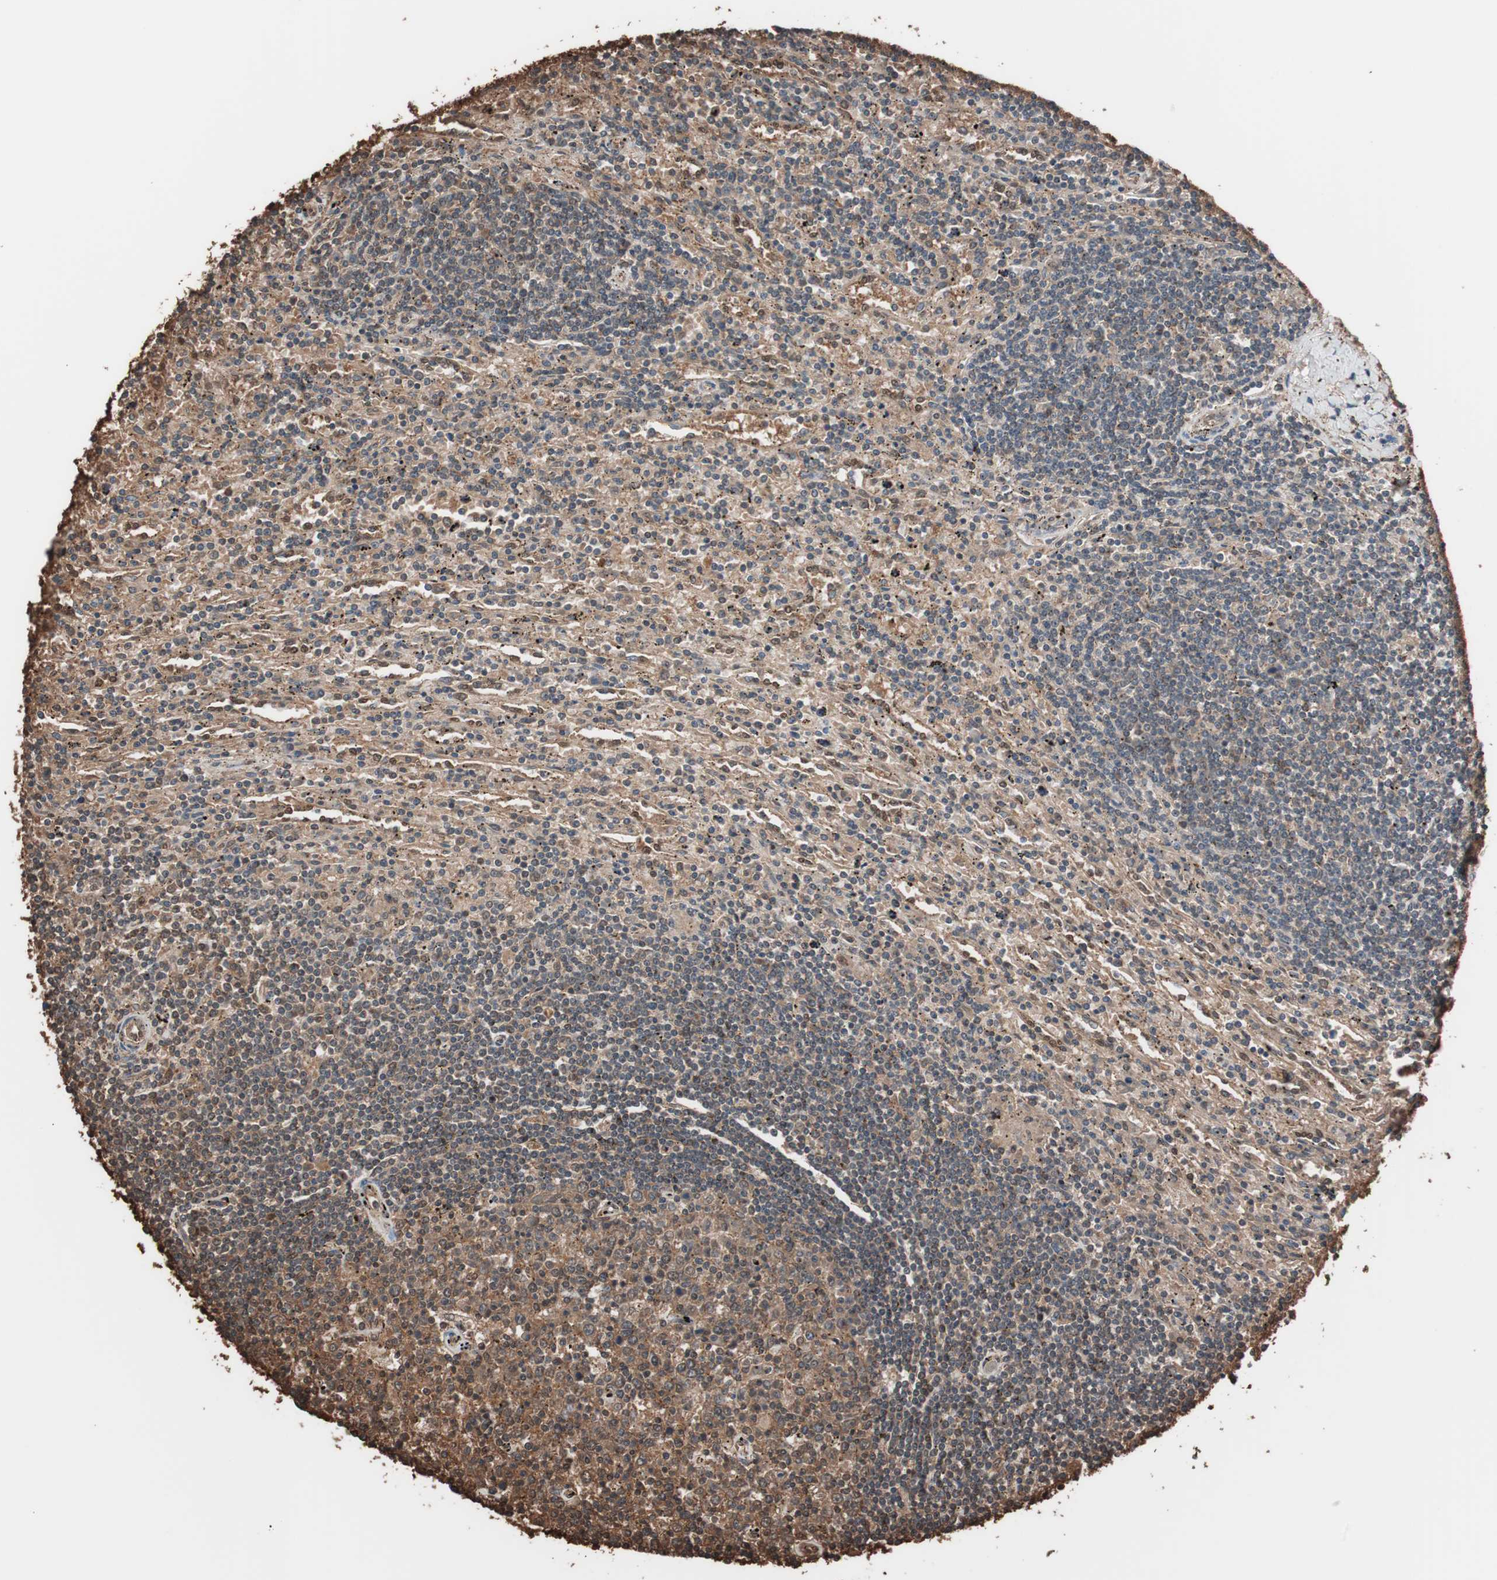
{"staining": {"intensity": "moderate", "quantity": "25%-75%", "location": "cytoplasmic/membranous"}, "tissue": "lymphoma", "cell_type": "Tumor cells", "image_type": "cancer", "snomed": [{"axis": "morphology", "description": "Malignant lymphoma, non-Hodgkin's type, Low grade"}, {"axis": "topography", "description": "Spleen"}], "caption": "Protein analysis of malignant lymphoma, non-Hodgkin's type (low-grade) tissue exhibits moderate cytoplasmic/membranous staining in about 25%-75% of tumor cells.", "gene": "CALM2", "patient": {"sex": "male", "age": 76}}